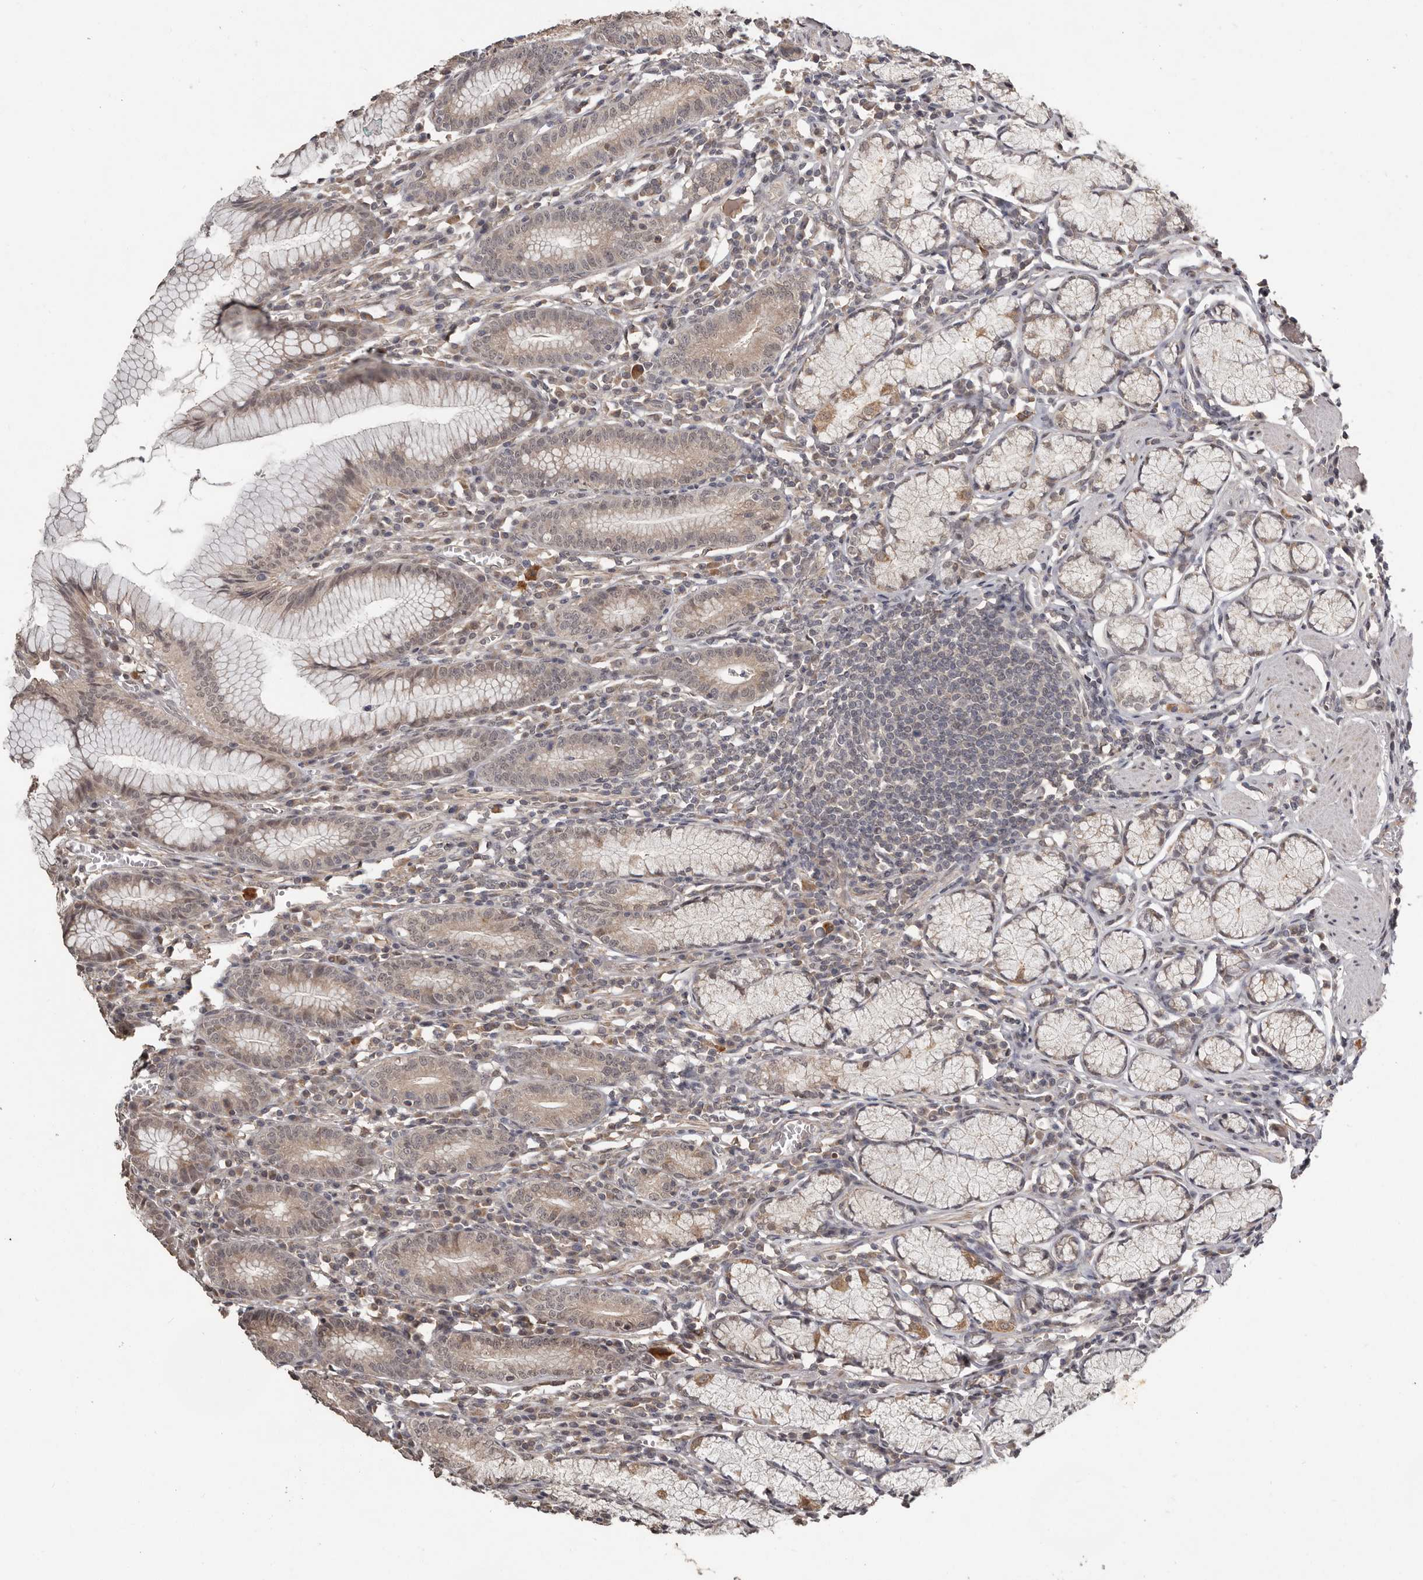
{"staining": {"intensity": "moderate", "quantity": "<25%", "location": "cytoplasmic/membranous,nuclear"}, "tissue": "stomach", "cell_type": "Glandular cells", "image_type": "normal", "snomed": [{"axis": "morphology", "description": "Normal tissue, NOS"}, {"axis": "topography", "description": "Stomach"}], "caption": "An IHC photomicrograph of normal tissue is shown. Protein staining in brown labels moderate cytoplasmic/membranous,nuclear positivity in stomach within glandular cells. The protein is stained brown, and the nuclei are stained in blue (DAB (3,3'-diaminobenzidine) IHC with brightfield microscopy, high magnification).", "gene": "ZFP14", "patient": {"sex": "male", "age": 55}}